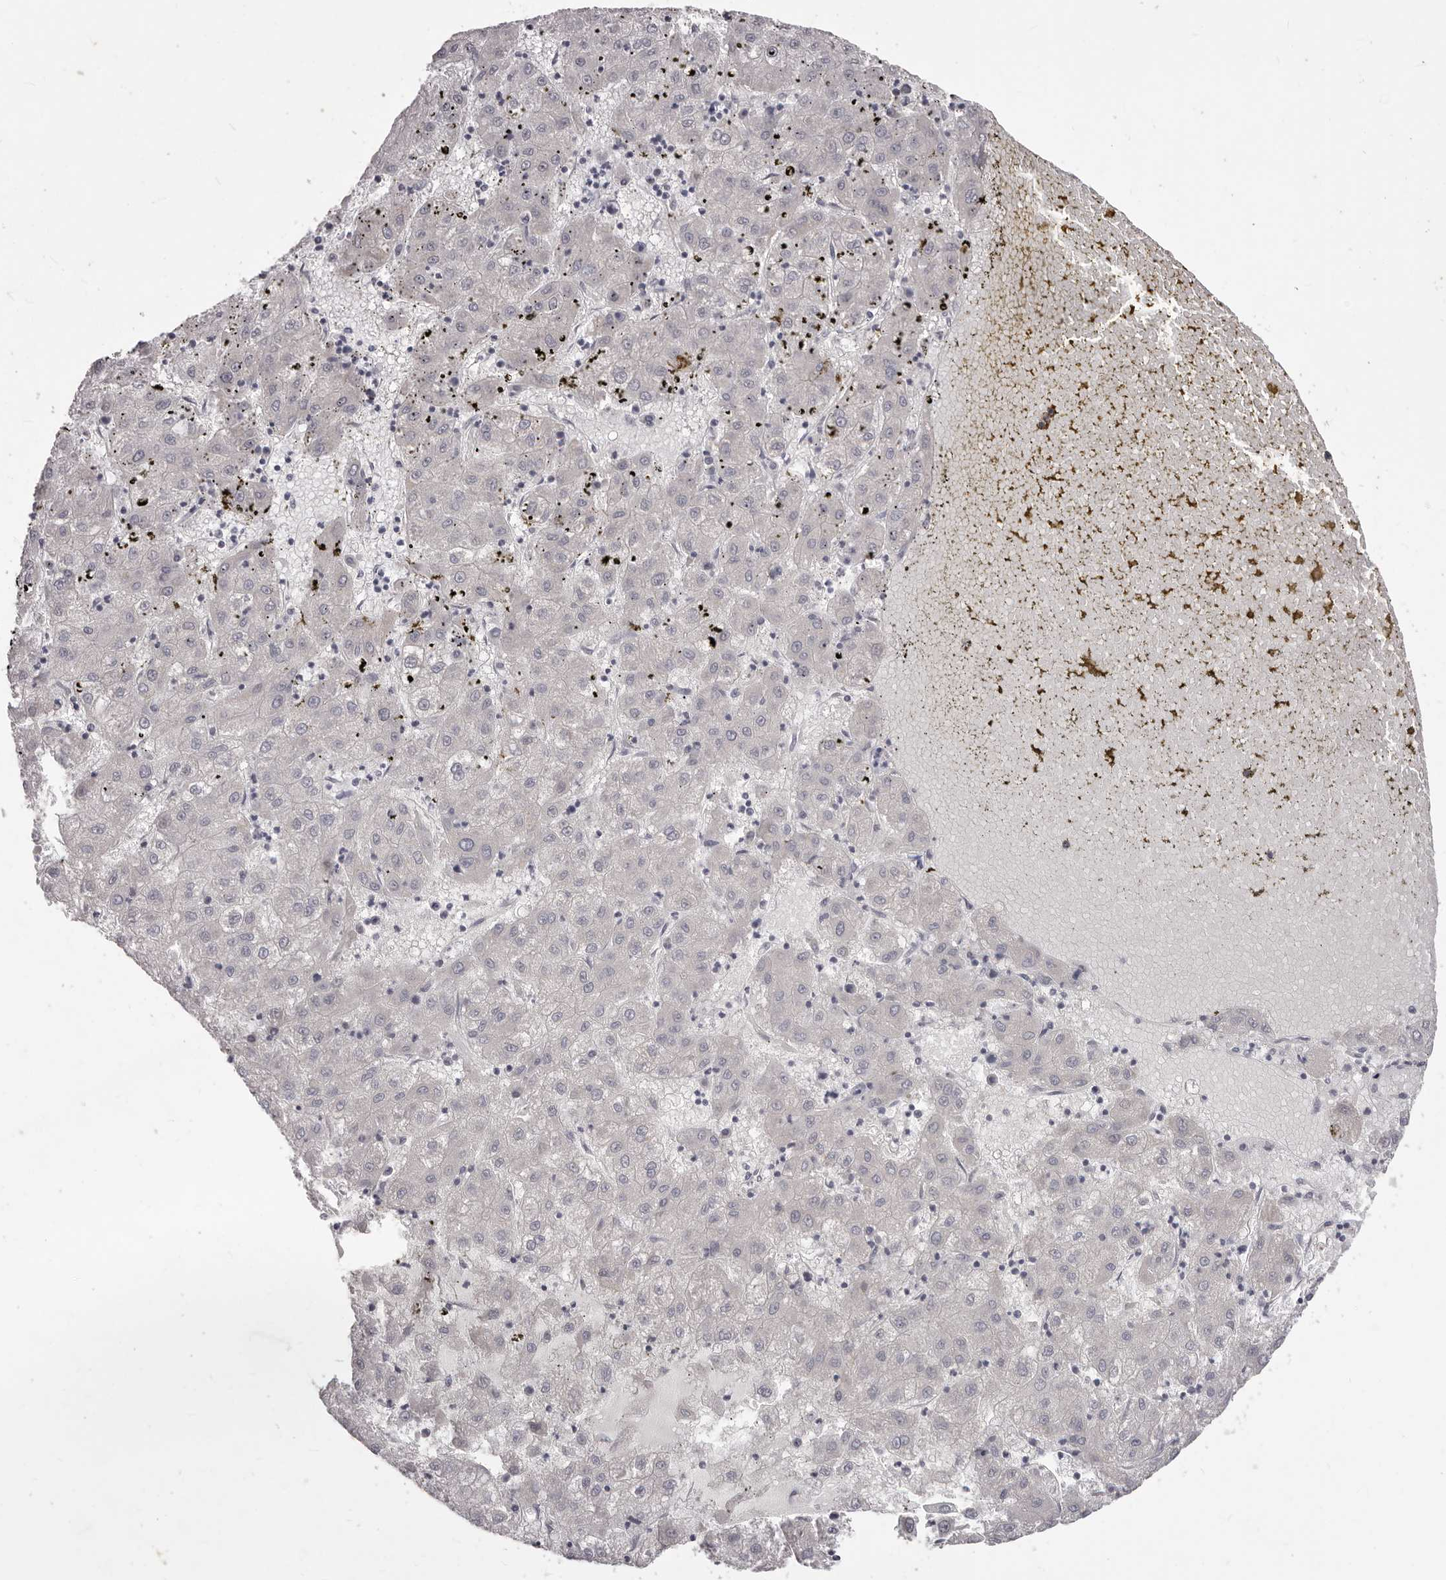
{"staining": {"intensity": "negative", "quantity": "none", "location": "none"}, "tissue": "liver cancer", "cell_type": "Tumor cells", "image_type": "cancer", "snomed": [{"axis": "morphology", "description": "Carcinoma, Hepatocellular, NOS"}, {"axis": "topography", "description": "Liver"}], "caption": "Liver cancer was stained to show a protein in brown. There is no significant expression in tumor cells. (Brightfield microscopy of DAB immunohistochemistry at high magnification).", "gene": "PRMT2", "patient": {"sex": "male", "age": 72}}